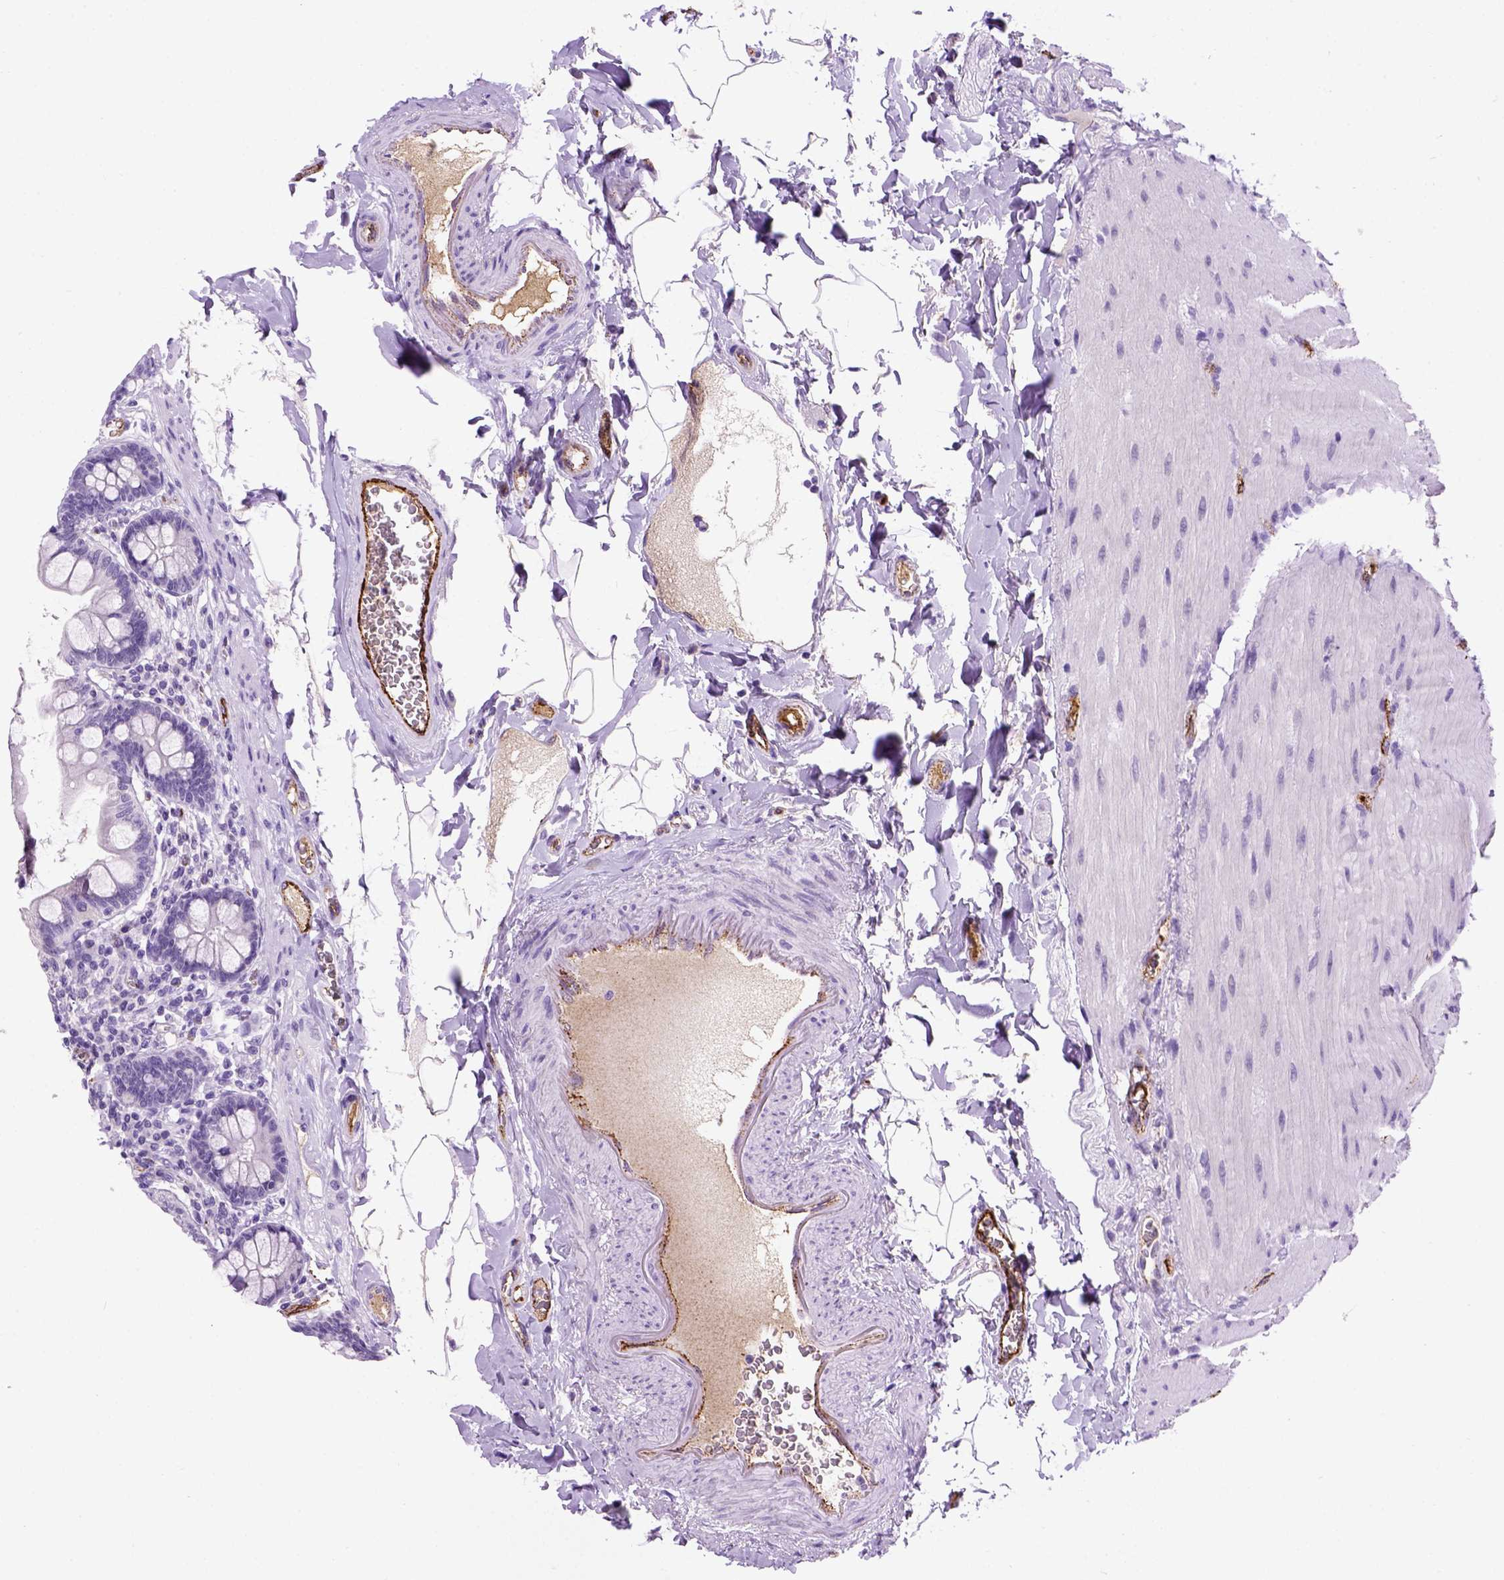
{"staining": {"intensity": "negative", "quantity": "none", "location": "none"}, "tissue": "small intestine", "cell_type": "Glandular cells", "image_type": "normal", "snomed": [{"axis": "morphology", "description": "Normal tissue, NOS"}, {"axis": "topography", "description": "Small intestine"}], "caption": "IHC micrograph of normal small intestine stained for a protein (brown), which shows no staining in glandular cells.", "gene": "VWF", "patient": {"sex": "female", "age": 56}}